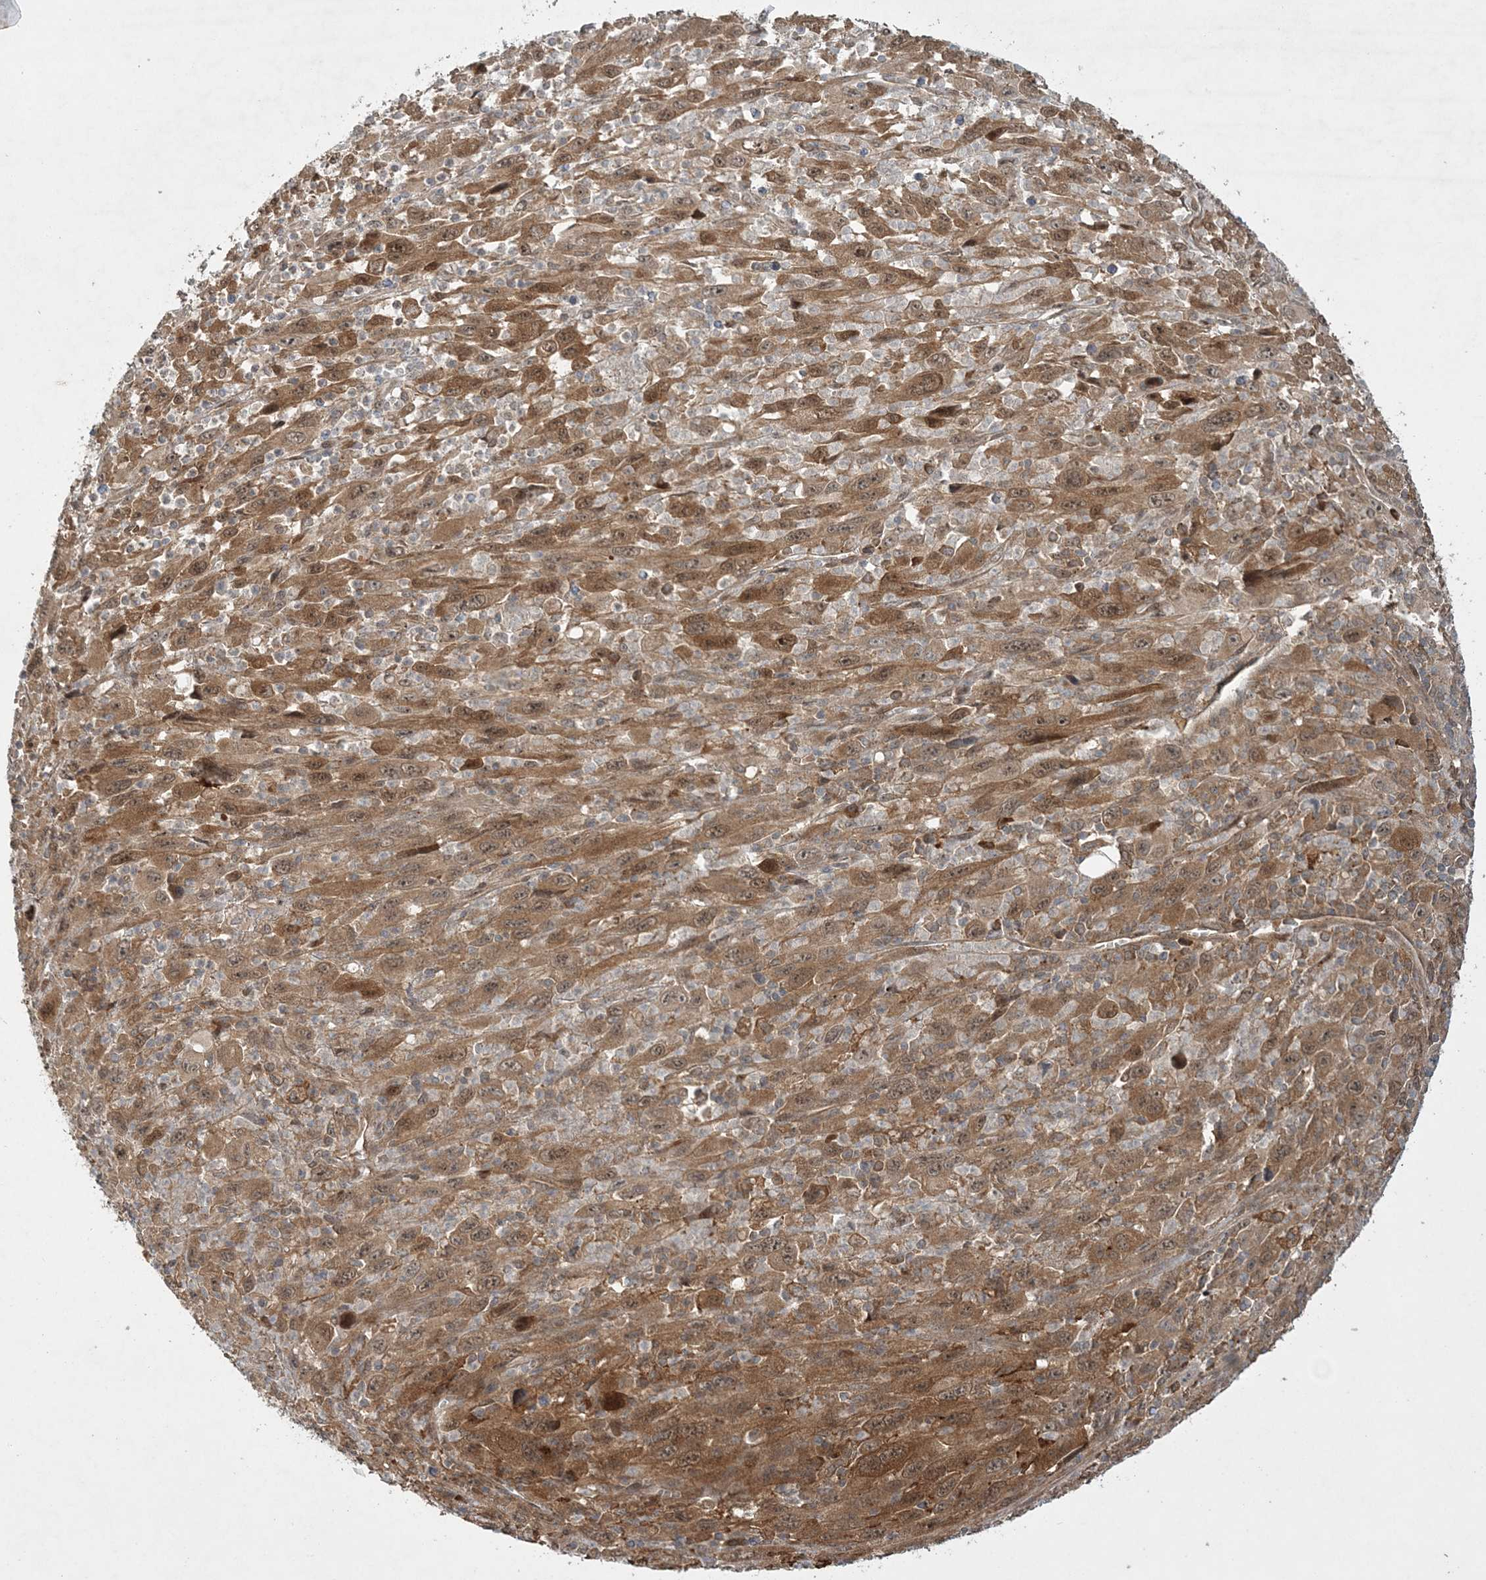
{"staining": {"intensity": "moderate", "quantity": ">75%", "location": "cytoplasmic/membranous,nuclear"}, "tissue": "melanoma", "cell_type": "Tumor cells", "image_type": "cancer", "snomed": [{"axis": "morphology", "description": "Malignant melanoma, Metastatic site"}, {"axis": "topography", "description": "Skin"}], "caption": "Malignant melanoma (metastatic site) tissue displays moderate cytoplasmic/membranous and nuclear positivity in approximately >75% of tumor cells The protein of interest is stained brown, and the nuclei are stained in blue (DAB IHC with brightfield microscopy, high magnification).", "gene": "UBTD2", "patient": {"sex": "female", "age": 56}}